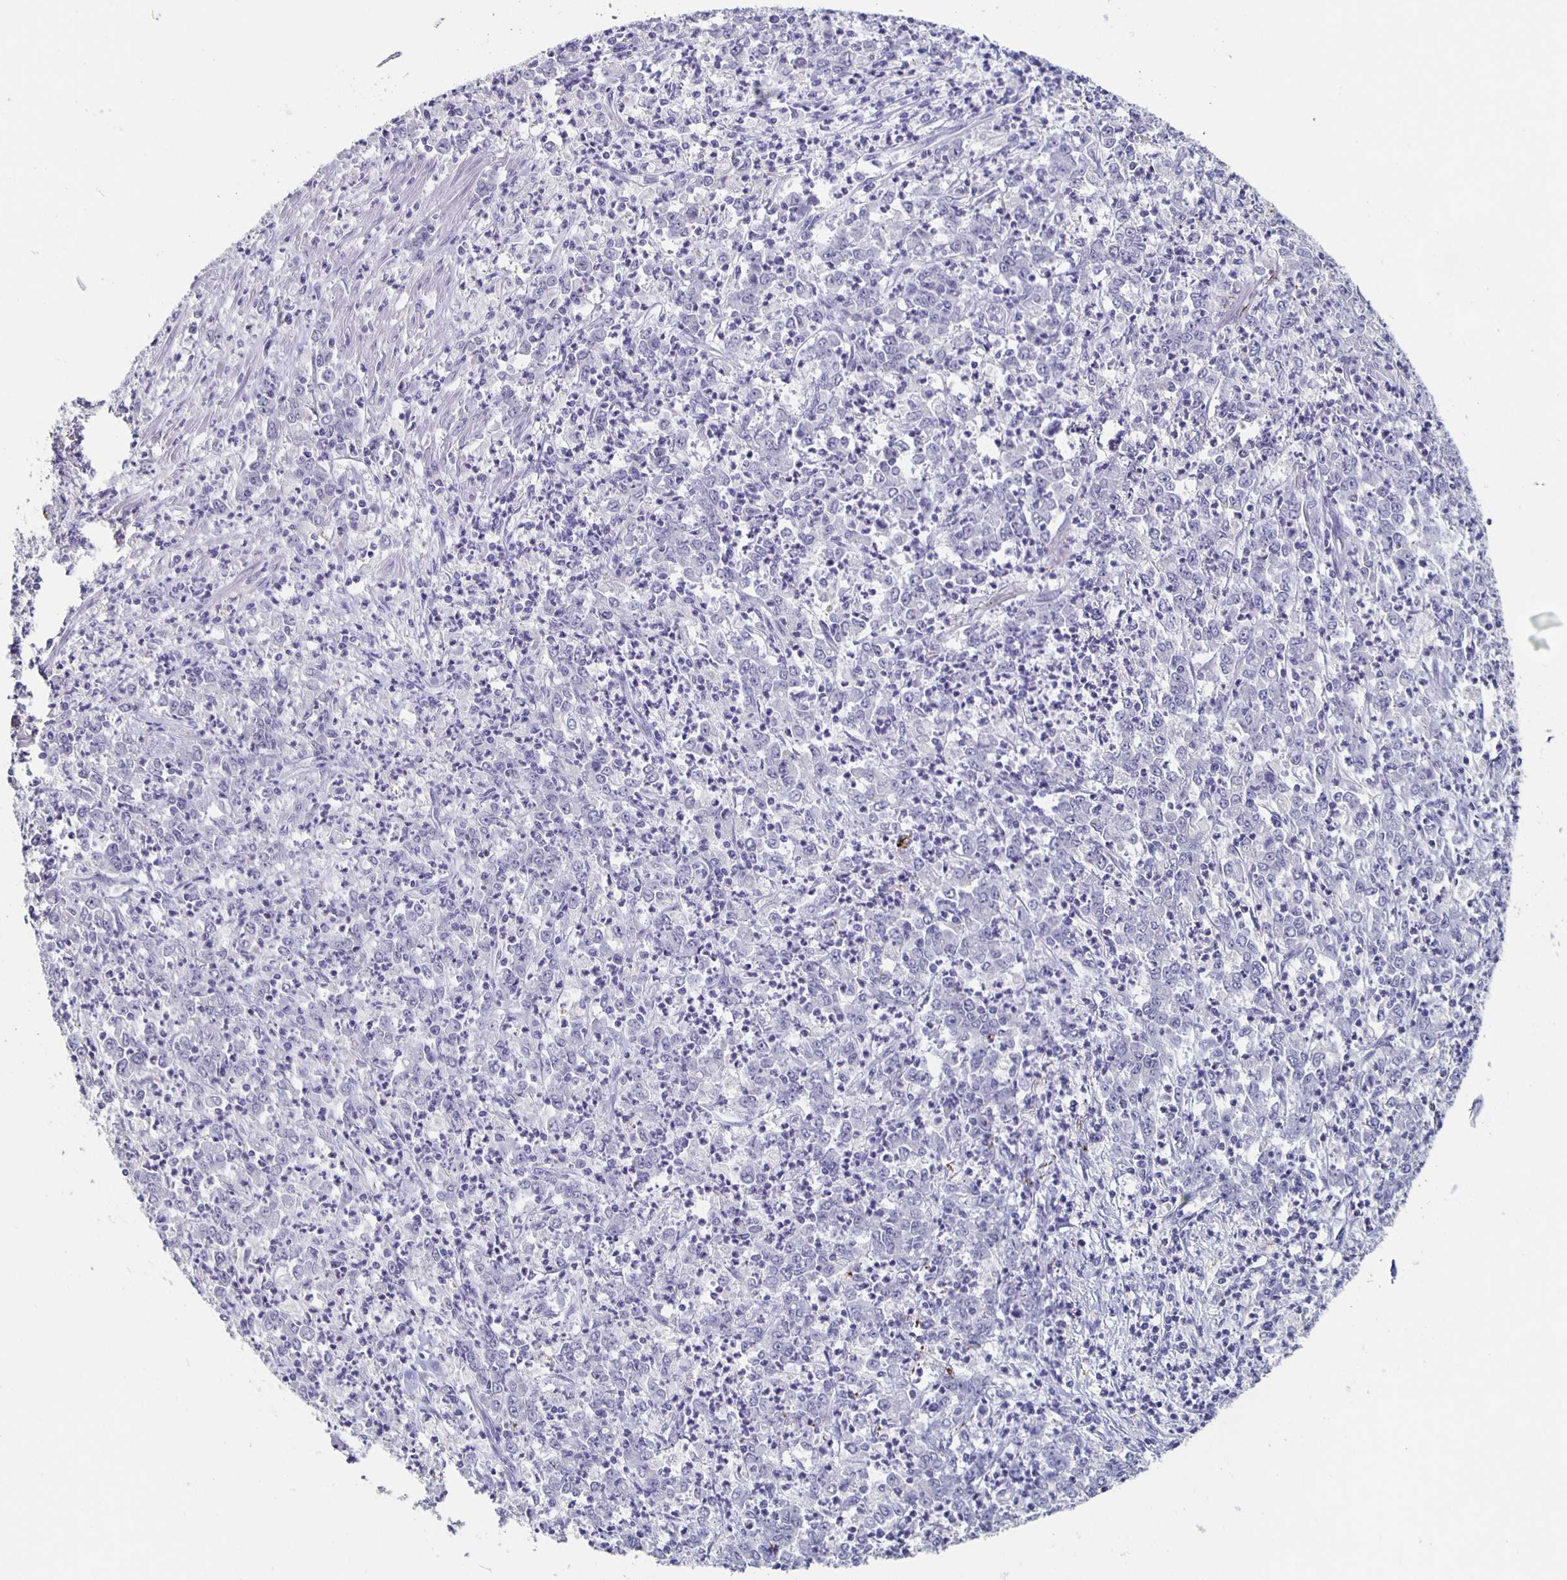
{"staining": {"intensity": "negative", "quantity": "none", "location": "none"}, "tissue": "stomach cancer", "cell_type": "Tumor cells", "image_type": "cancer", "snomed": [{"axis": "morphology", "description": "Adenocarcinoma, NOS"}, {"axis": "topography", "description": "Stomach, lower"}], "caption": "Protein analysis of stomach cancer (adenocarcinoma) displays no significant staining in tumor cells. (Brightfield microscopy of DAB immunohistochemistry (IHC) at high magnification).", "gene": "CACNA2D2", "patient": {"sex": "female", "age": 71}}